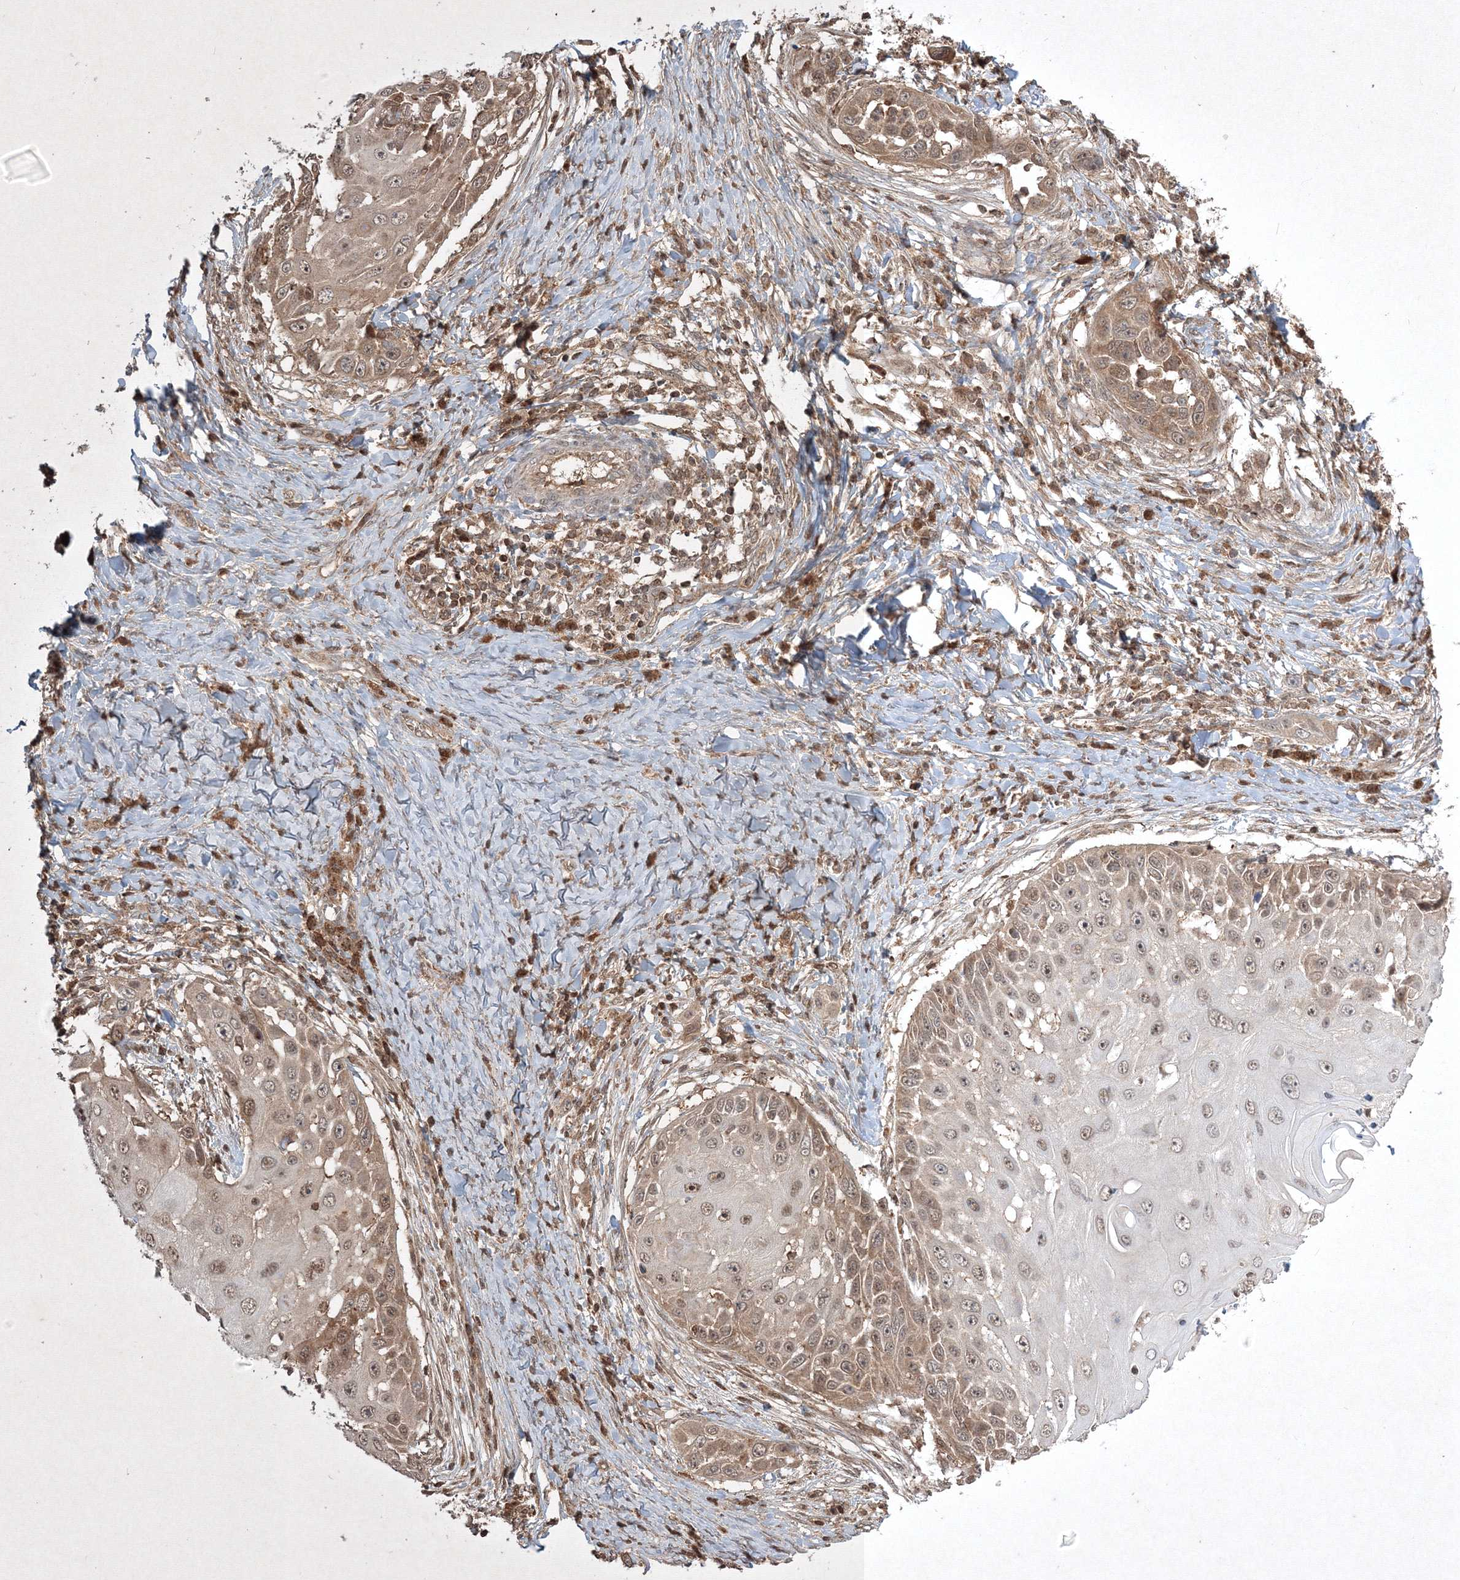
{"staining": {"intensity": "moderate", "quantity": "25%-75%", "location": "cytoplasmic/membranous"}, "tissue": "skin cancer", "cell_type": "Tumor cells", "image_type": "cancer", "snomed": [{"axis": "morphology", "description": "Squamous cell carcinoma, NOS"}, {"axis": "topography", "description": "Skin"}], "caption": "Moderate cytoplasmic/membranous protein expression is identified in about 25%-75% of tumor cells in skin cancer.", "gene": "PLTP", "patient": {"sex": "female", "age": 44}}